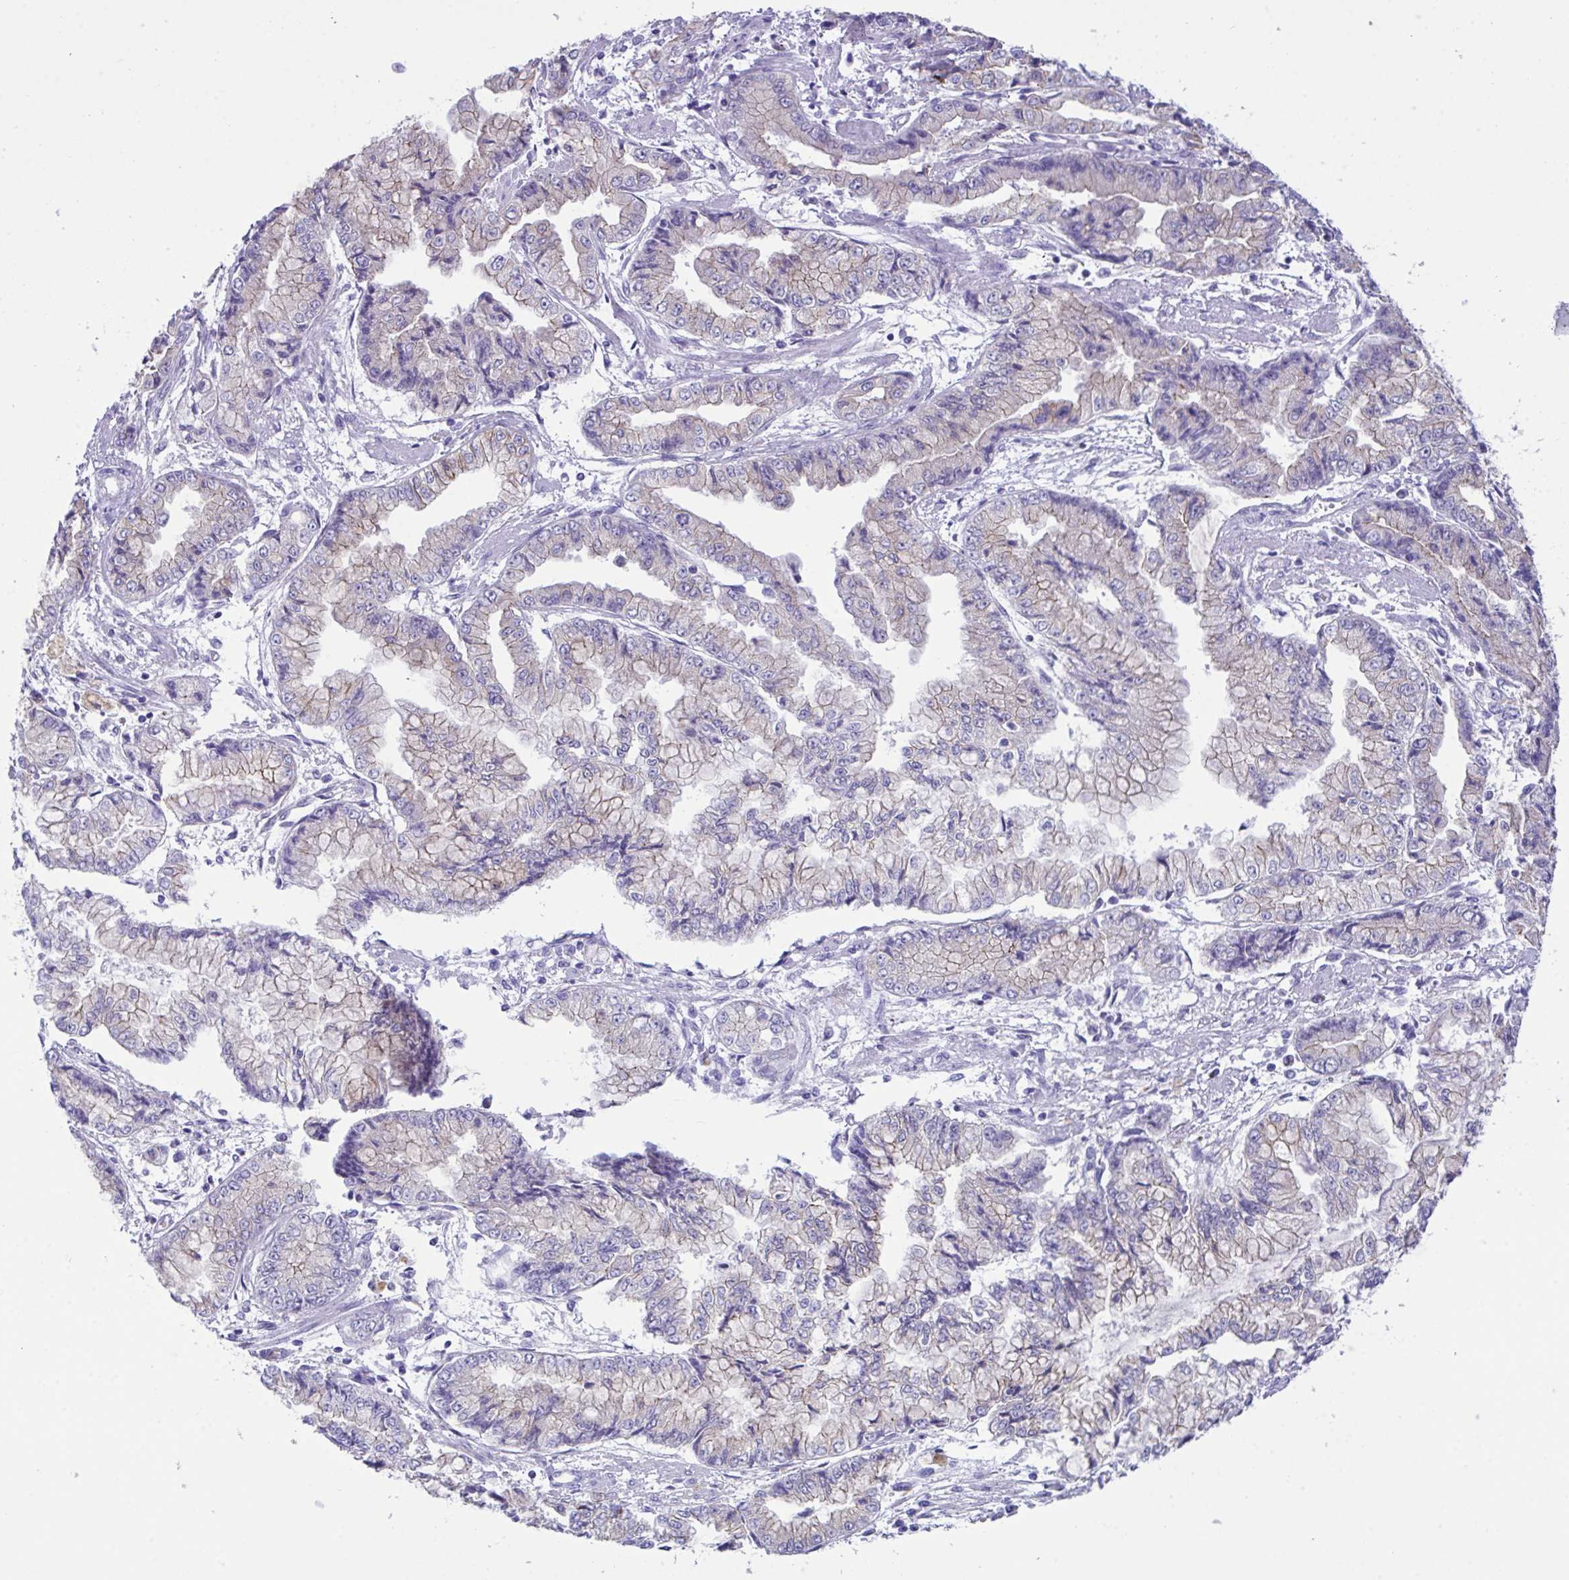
{"staining": {"intensity": "weak", "quantity": "<25%", "location": "cytoplasmic/membranous"}, "tissue": "stomach cancer", "cell_type": "Tumor cells", "image_type": "cancer", "snomed": [{"axis": "morphology", "description": "Adenocarcinoma, NOS"}, {"axis": "topography", "description": "Stomach, upper"}], "caption": "Adenocarcinoma (stomach) stained for a protein using immunohistochemistry reveals no expression tumor cells.", "gene": "GLB1L2", "patient": {"sex": "female", "age": 74}}